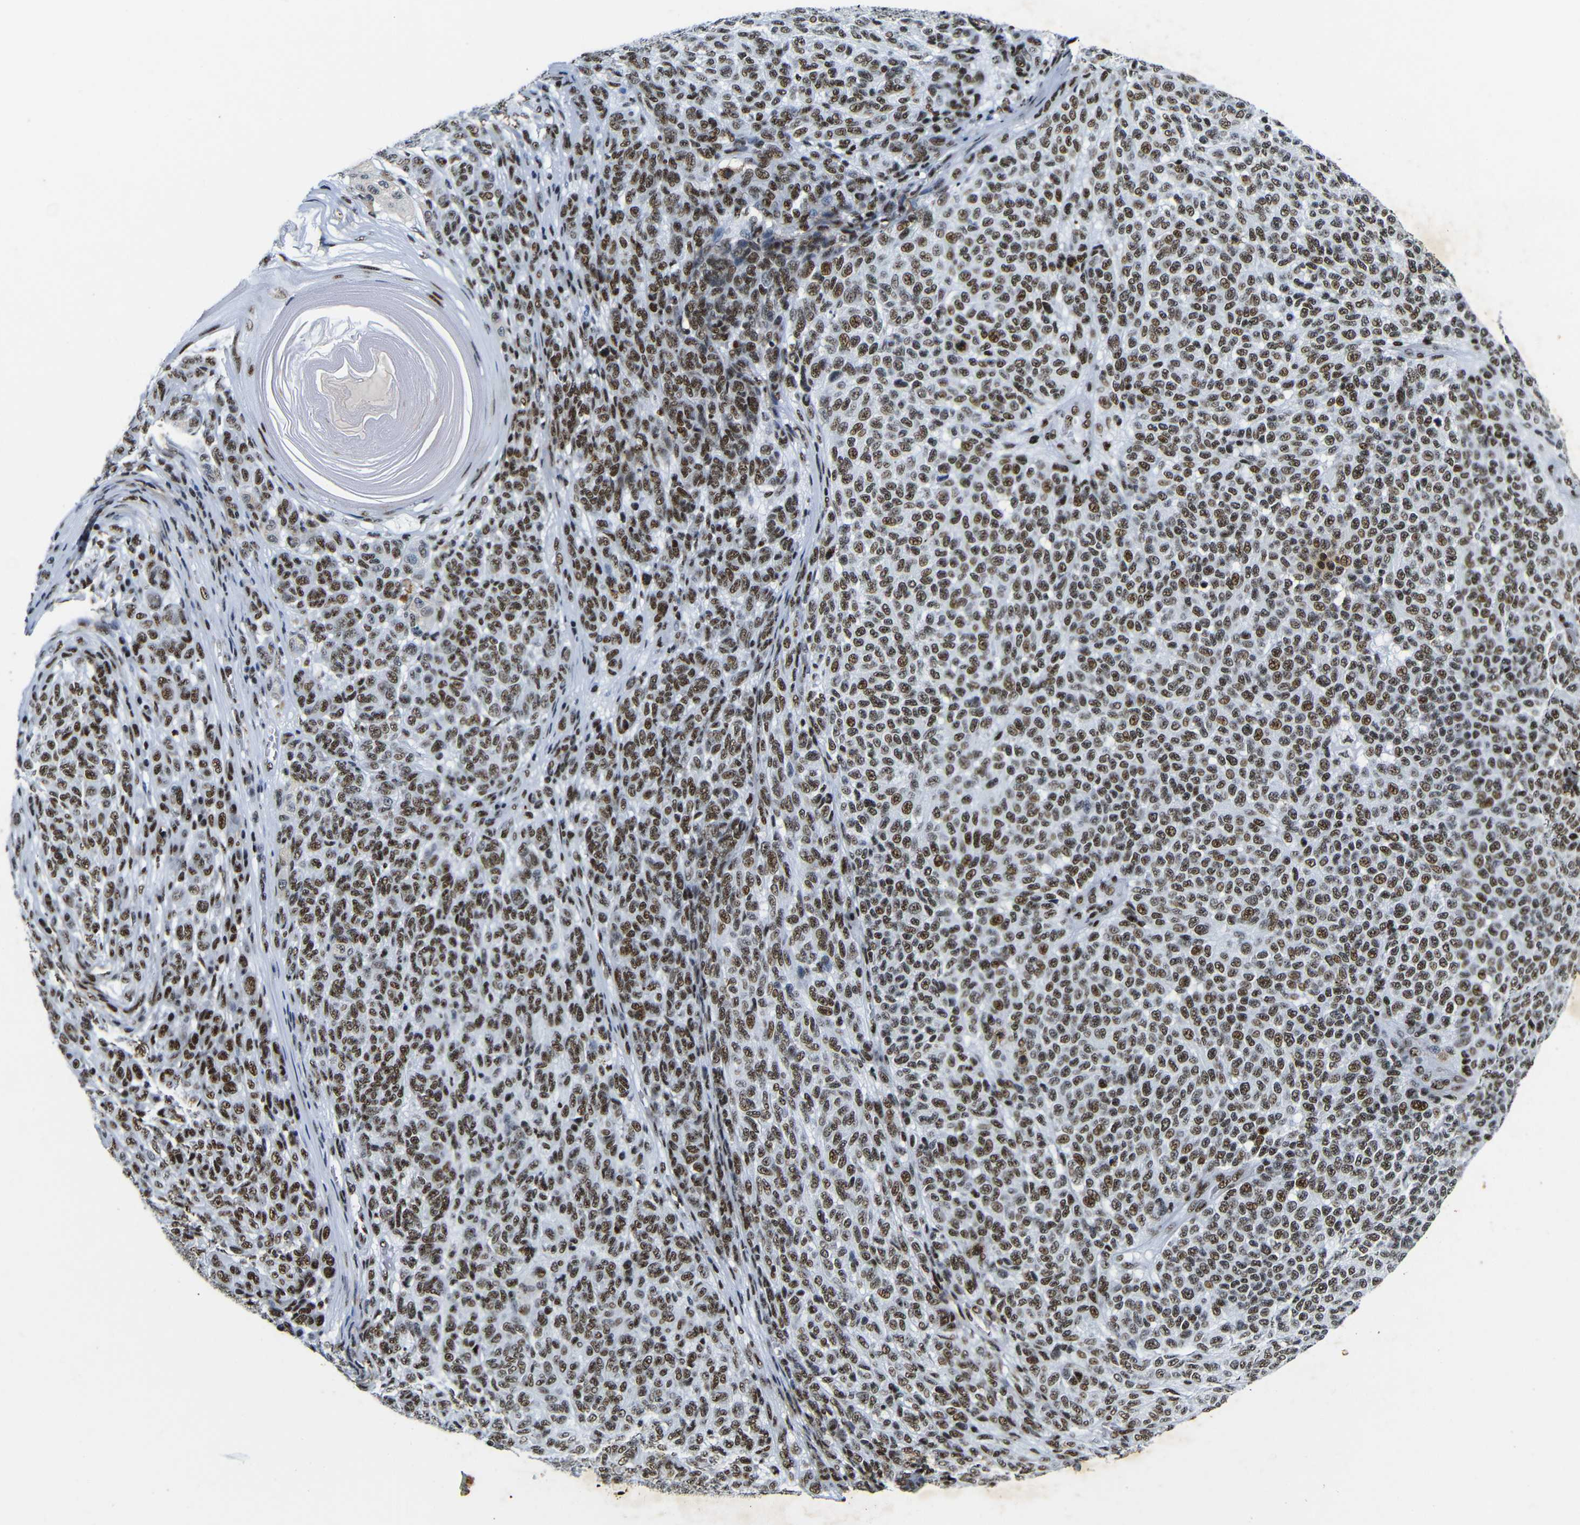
{"staining": {"intensity": "strong", "quantity": ">75%", "location": "nuclear"}, "tissue": "melanoma", "cell_type": "Tumor cells", "image_type": "cancer", "snomed": [{"axis": "morphology", "description": "Malignant melanoma, NOS"}, {"axis": "topography", "description": "Skin"}], "caption": "Melanoma tissue demonstrates strong nuclear positivity in about >75% of tumor cells, visualized by immunohistochemistry. (brown staining indicates protein expression, while blue staining denotes nuclei).", "gene": "SRSF1", "patient": {"sex": "male", "age": 59}}